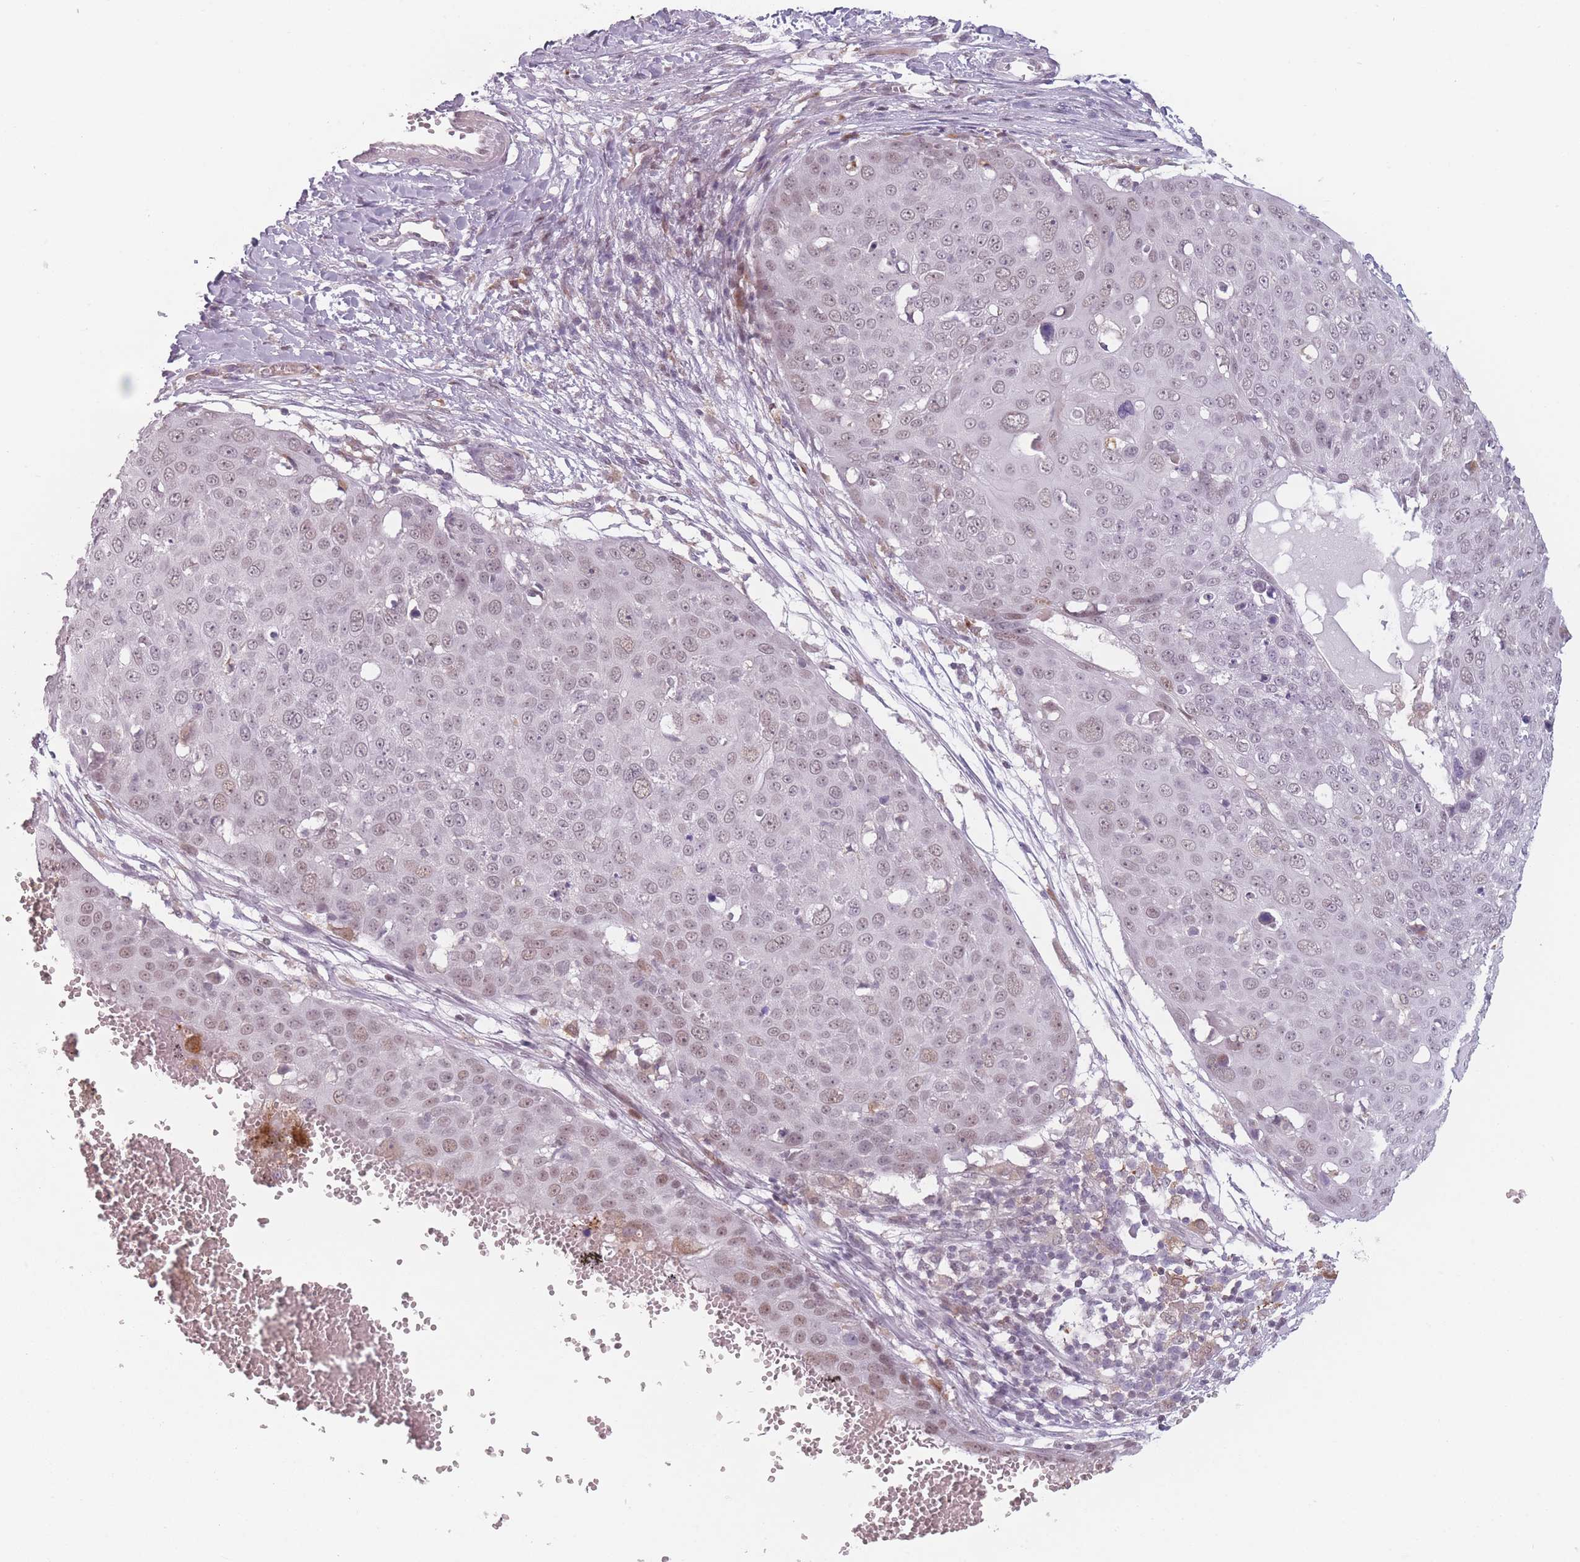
{"staining": {"intensity": "weak", "quantity": "25%-75%", "location": "nuclear"}, "tissue": "skin cancer", "cell_type": "Tumor cells", "image_type": "cancer", "snomed": [{"axis": "morphology", "description": "Squamous cell carcinoma, NOS"}, {"axis": "topography", "description": "Skin"}], "caption": "IHC image of human squamous cell carcinoma (skin) stained for a protein (brown), which shows low levels of weak nuclear expression in about 25%-75% of tumor cells.", "gene": "OR10C1", "patient": {"sex": "male", "age": 71}}